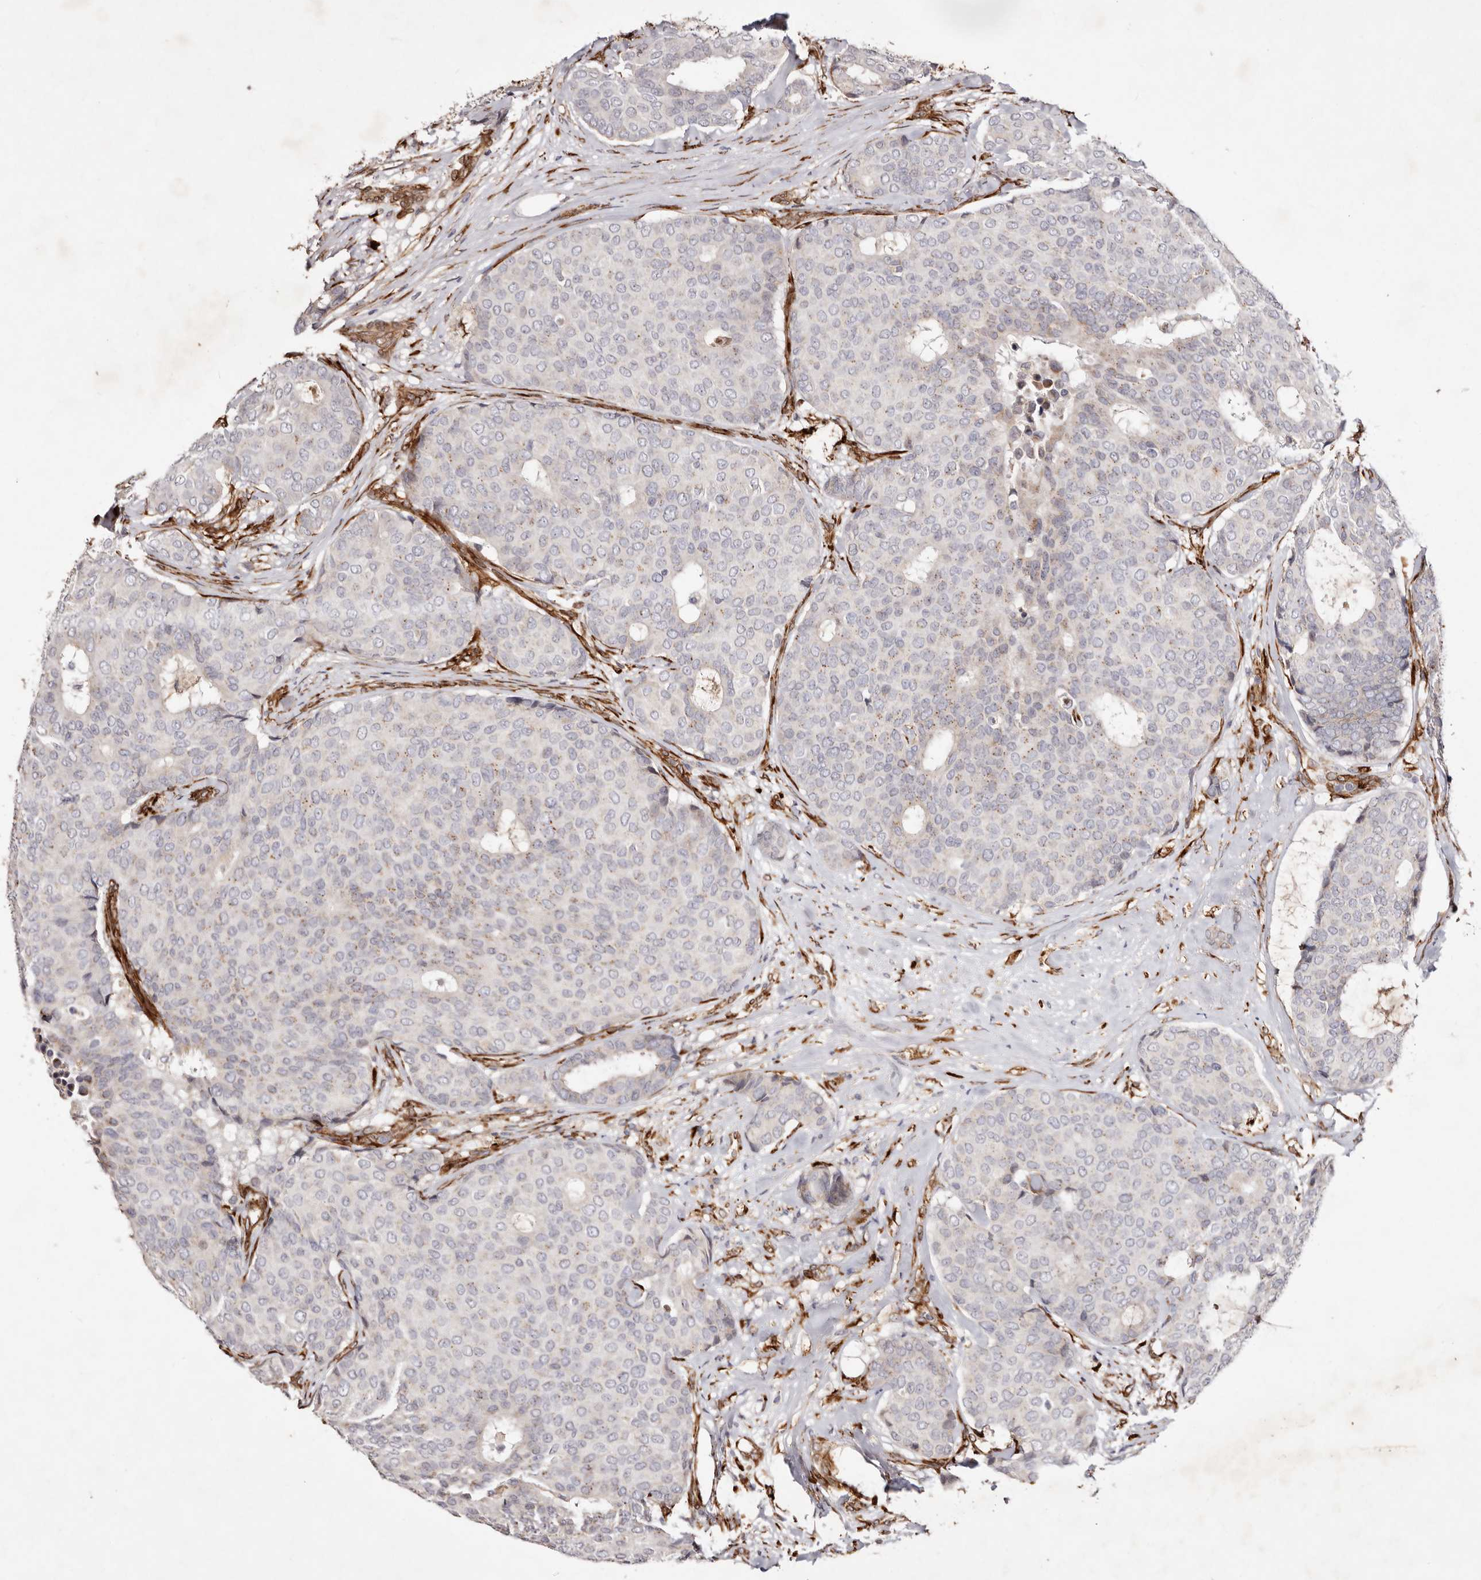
{"staining": {"intensity": "weak", "quantity": "<25%", "location": "cytoplasmic/membranous"}, "tissue": "breast cancer", "cell_type": "Tumor cells", "image_type": "cancer", "snomed": [{"axis": "morphology", "description": "Duct carcinoma"}, {"axis": "topography", "description": "Breast"}], "caption": "The micrograph exhibits no significant expression in tumor cells of infiltrating ductal carcinoma (breast).", "gene": "SERPINH1", "patient": {"sex": "female", "age": 75}}